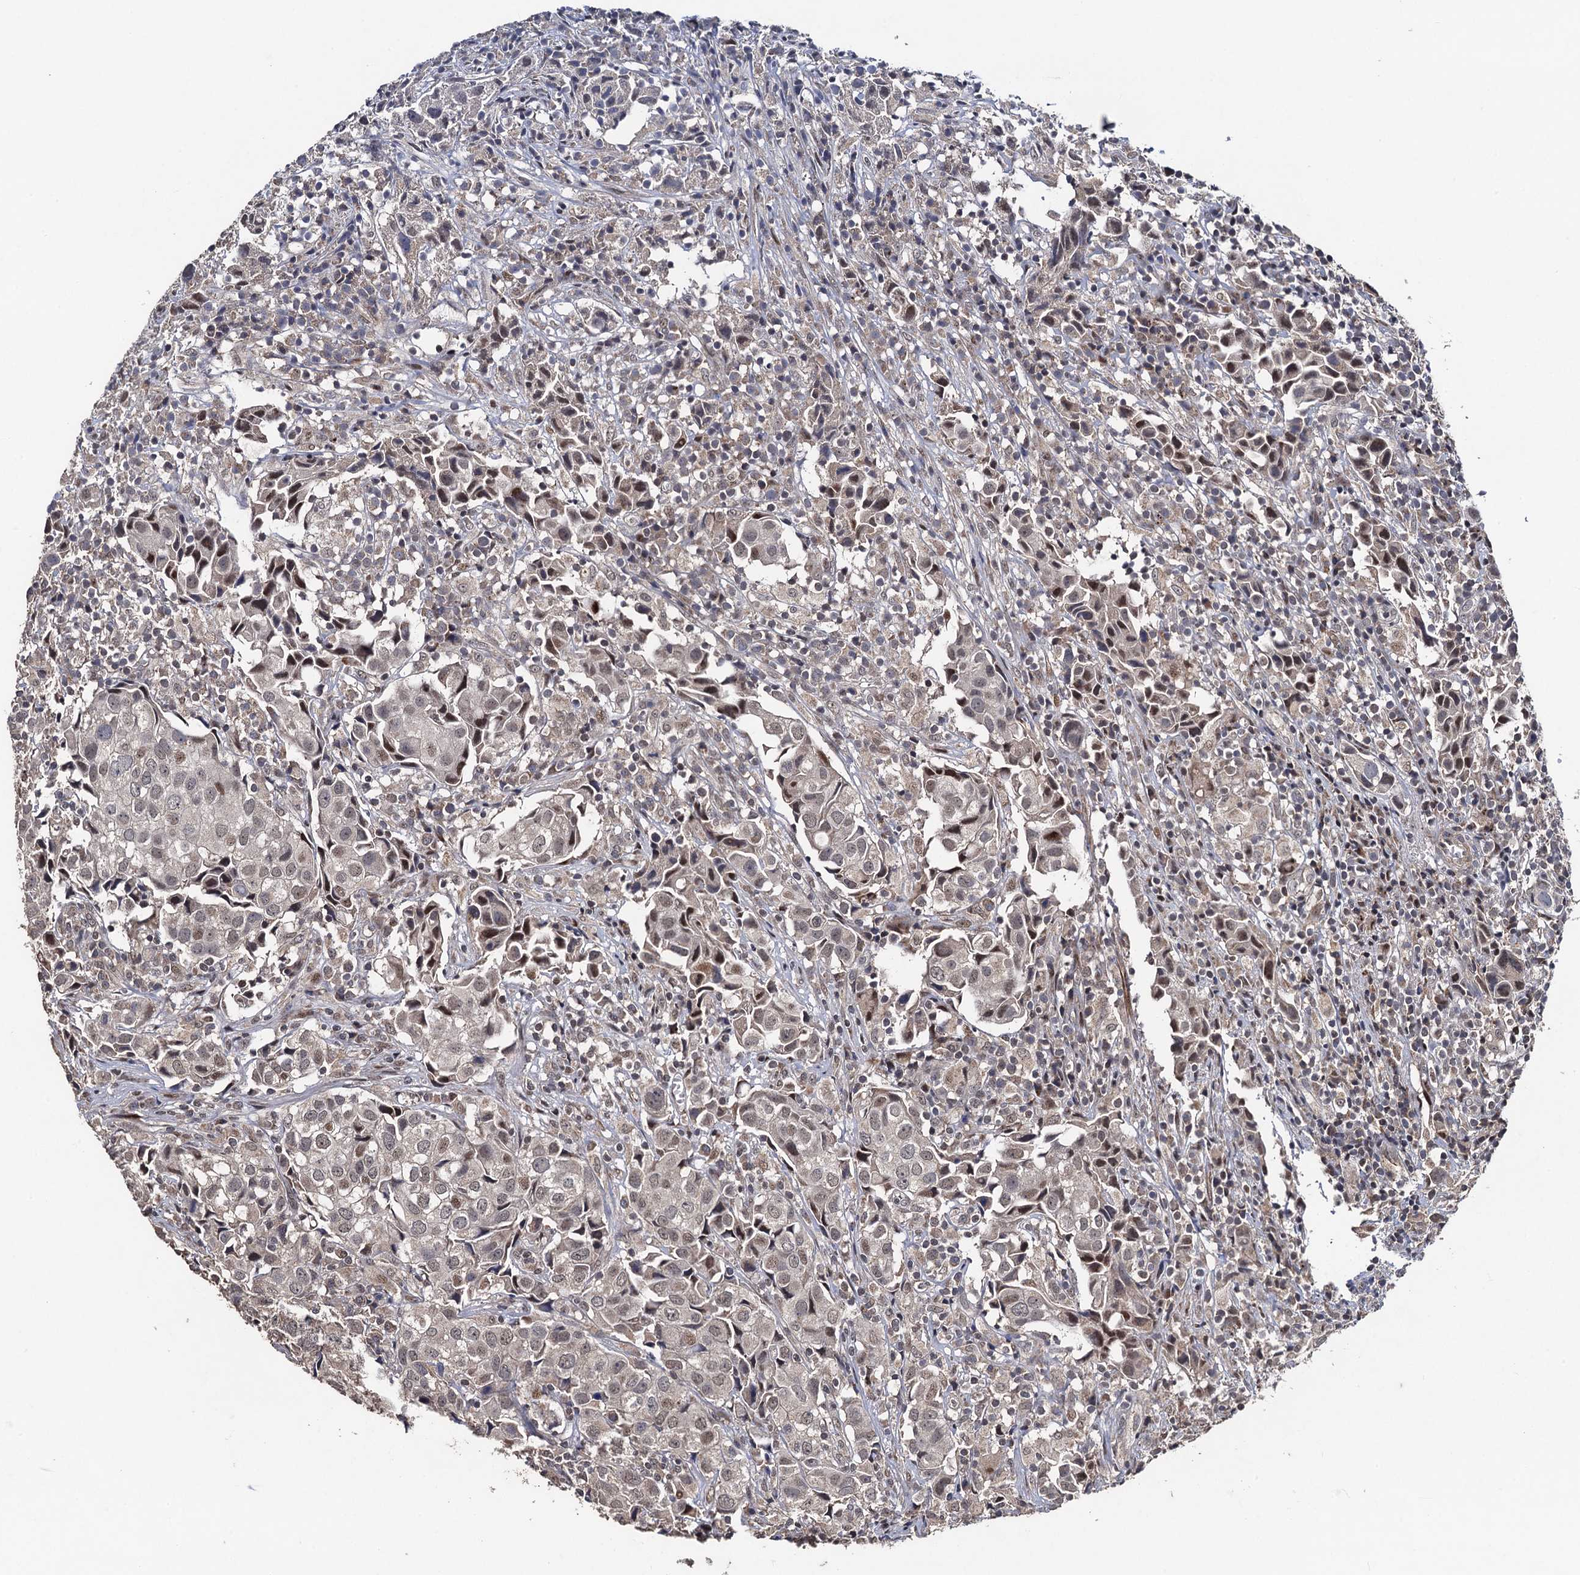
{"staining": {"intensity": "weak", "quantity": "25%-75%", "location": "nuclear"}, "tissue": "urothelial cancer", "cell_type": "Tumor cells", "image_type": "cancer", "snomed": [{"axis": "morphology", "description": "Urothelial carcinoma, High grade"}, {"axis": "topography", "description": "Urinary bladder"}], "caption": "A histopathology image of urothelial carcinoma (high-grade) stained for a protein demonstrates weak nuclear brown staining in tumor cells.", "gene": "PPTC7", "patient": {"sex": "female", "age": 75}}